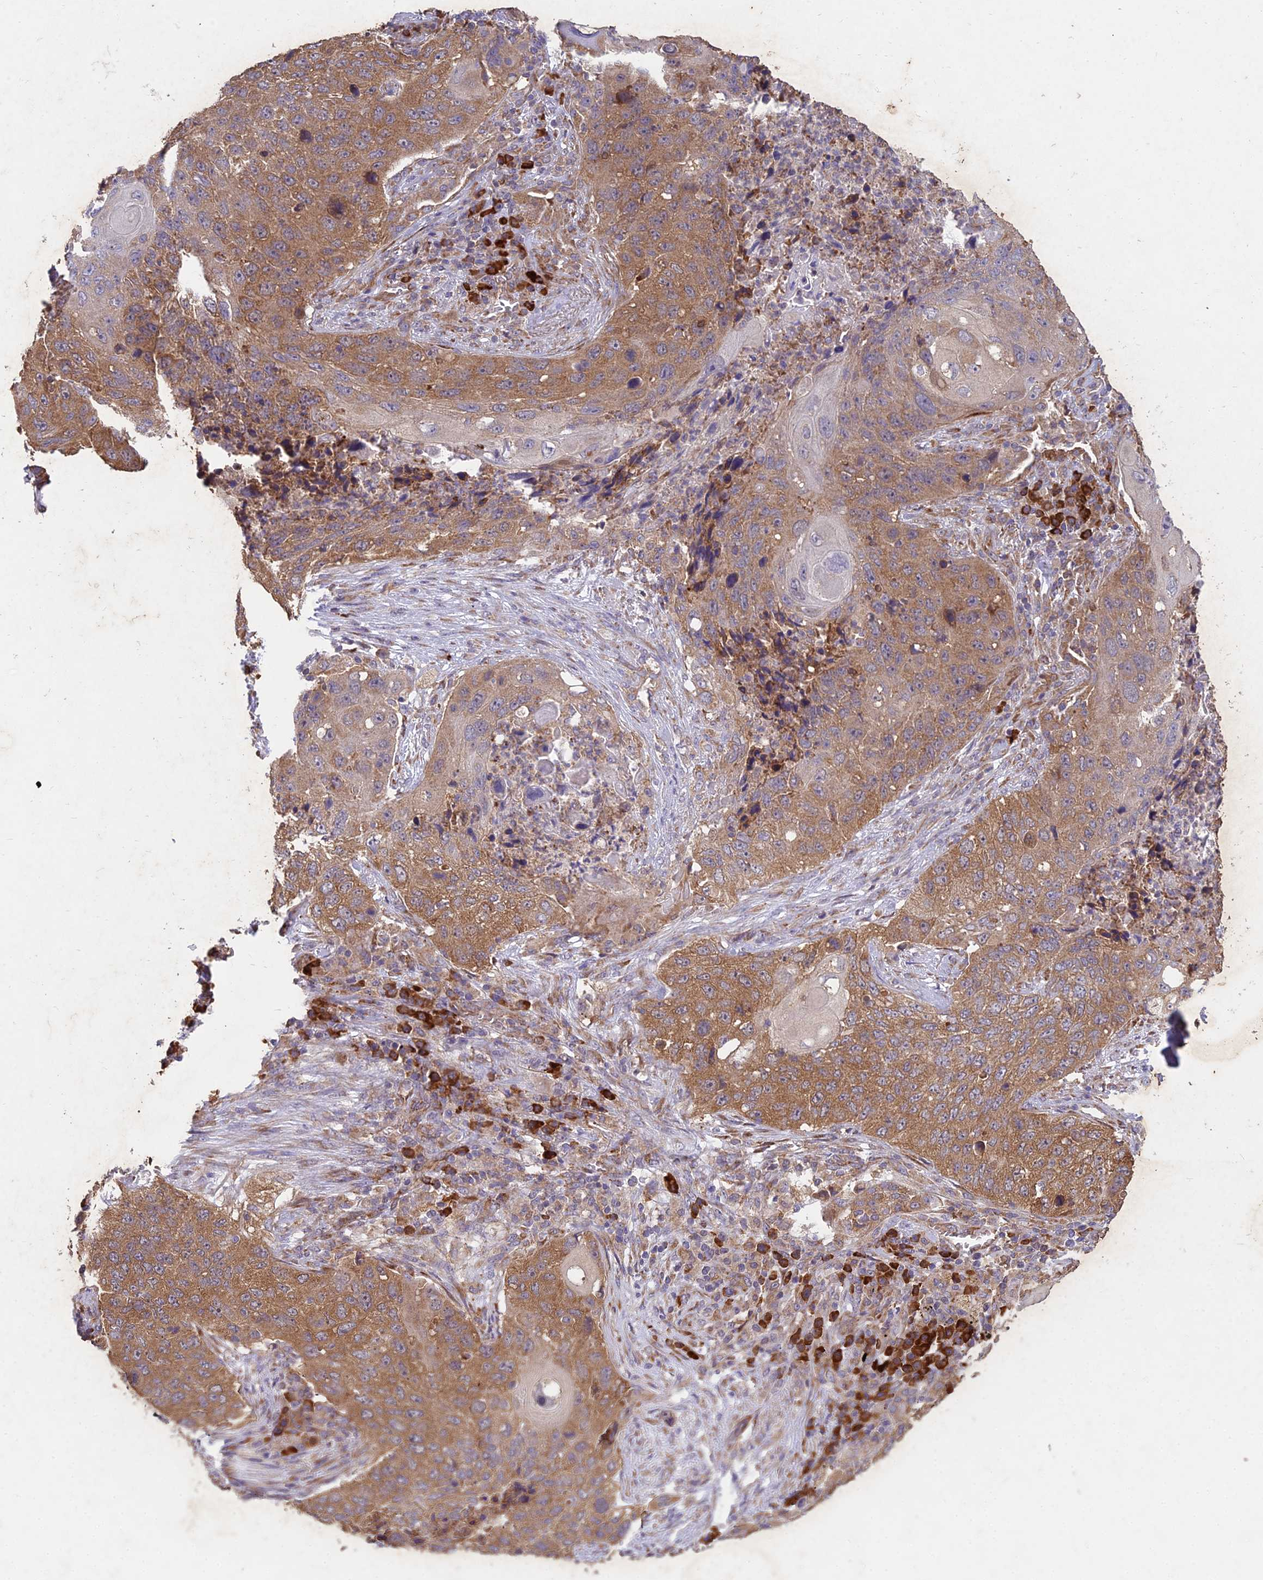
{"staining": {"intensity": "moderate", "quantity": ">75%", "location": "cytoplasmic/membranous"}, "tissue": "lung cancer", "cell_type": "Tumor cells", "image_type": "cancer", "snomed": [{"axis": "morphology", "description": "Squamous cell carcinoma, NOS"}, {"axis": "topography", "description": "Lung"}], "caption": "Protein analysis of lung cancer (squamous cell carcinoma) tissue shows moderate cytoplasmic/membranous positivity in approximately >75% of tumor cells. Using DAB (3,3'-diaminobenzidine) (brown) and hematoxylin (blue) stains, captured at high magnification using brightfield microscopy.", "gene": "NXNL2", "patient": {"sex": "female", "age": 63}}